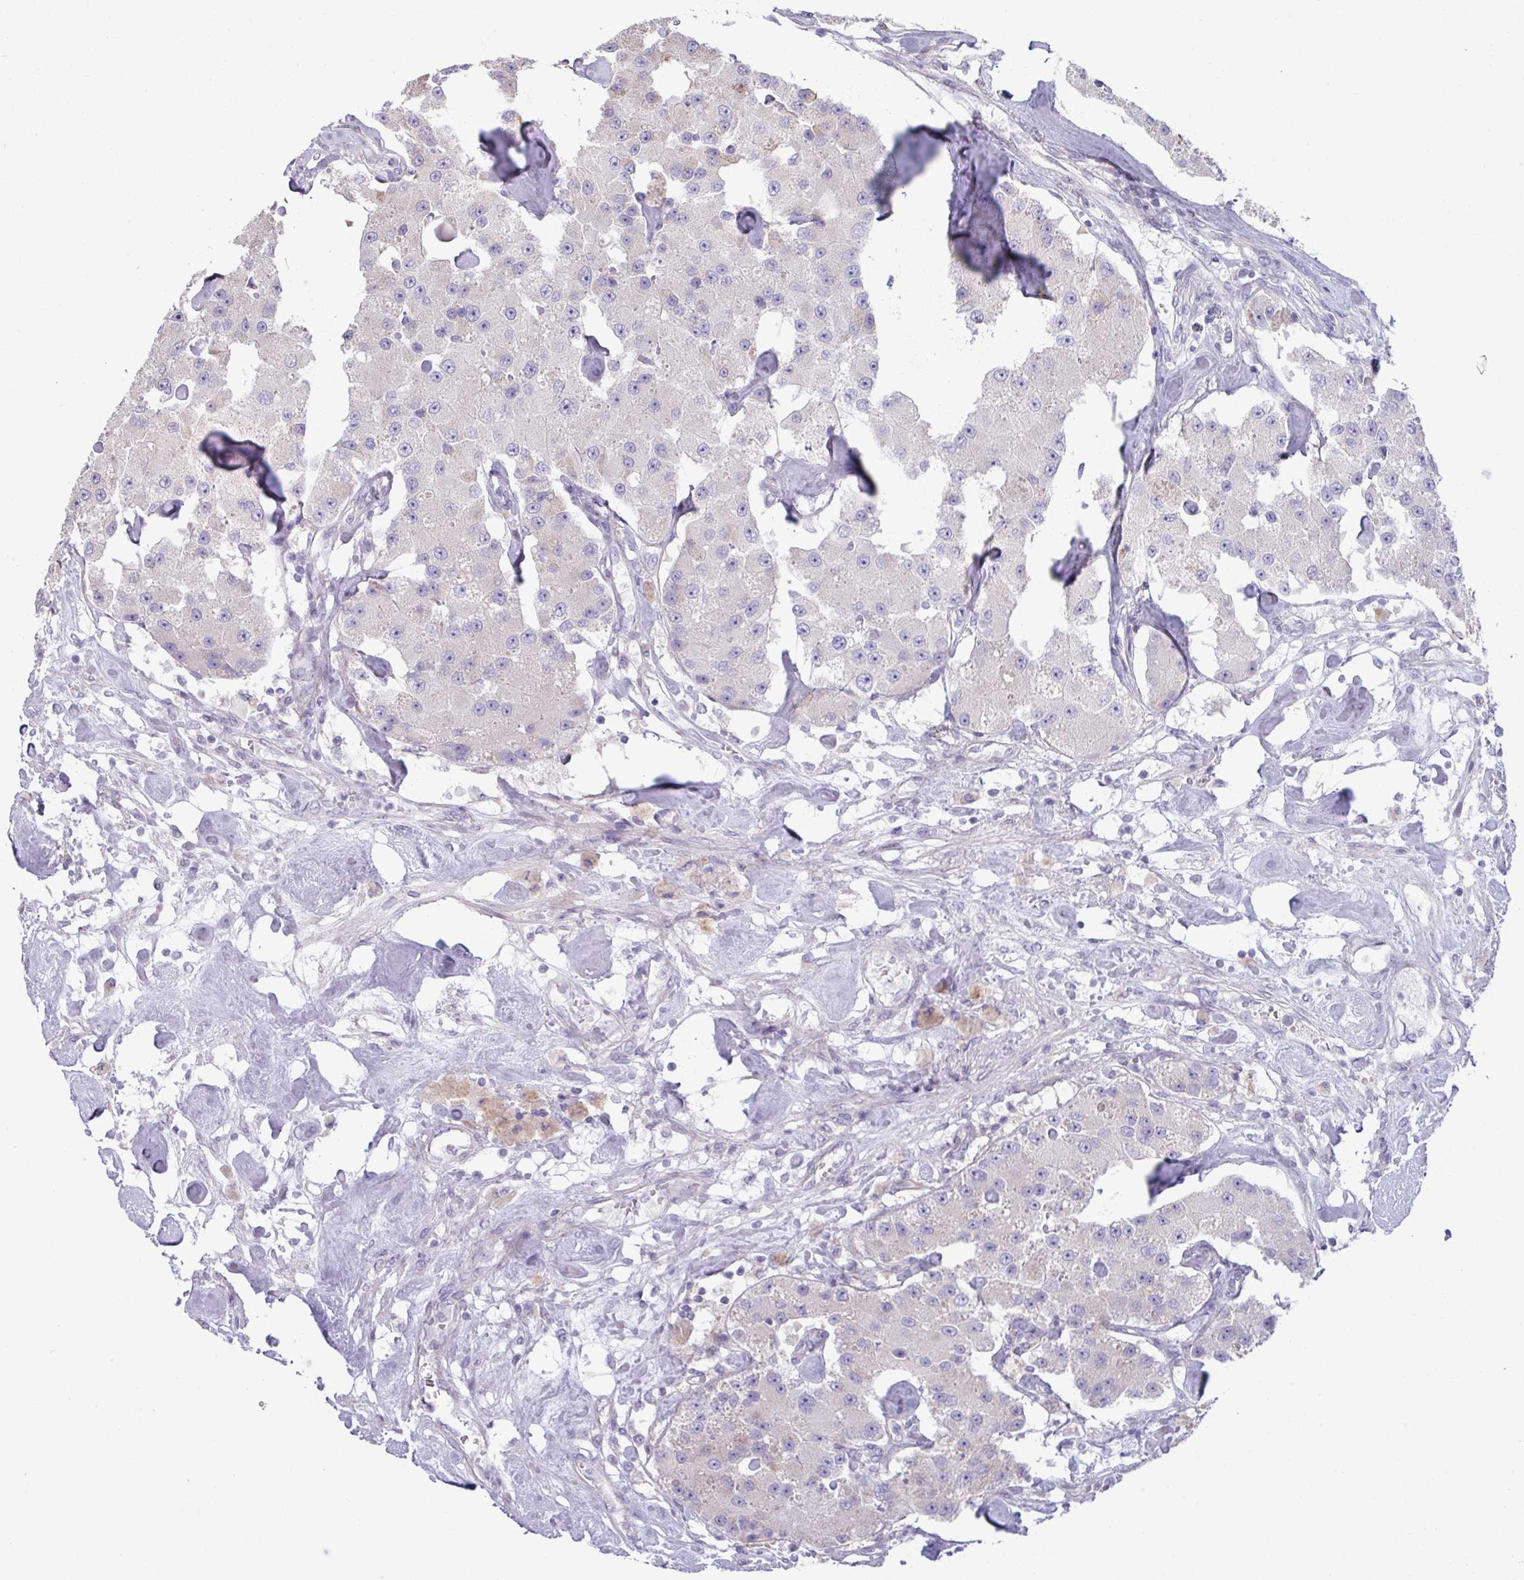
{"staining": {"intensity": "weak", "quantity": "<25%", "location": "cytoplasmic/membranous"}, "tissue": "carcinoid", "cell_type": "Tumor cells", "image_type": "cancer", "snomed": [{"axis": "morphology", "description": "Carcinoid, malignant, NOS"}, {"axis": "topography", "description": "Pancreas"}], "caption": "Immunohistochemical staining of malignant carcinoid demonstrates no significant staining in tumor cells.", "gene": "IRGC", "patient": {"sex": "male", "age": 41}}